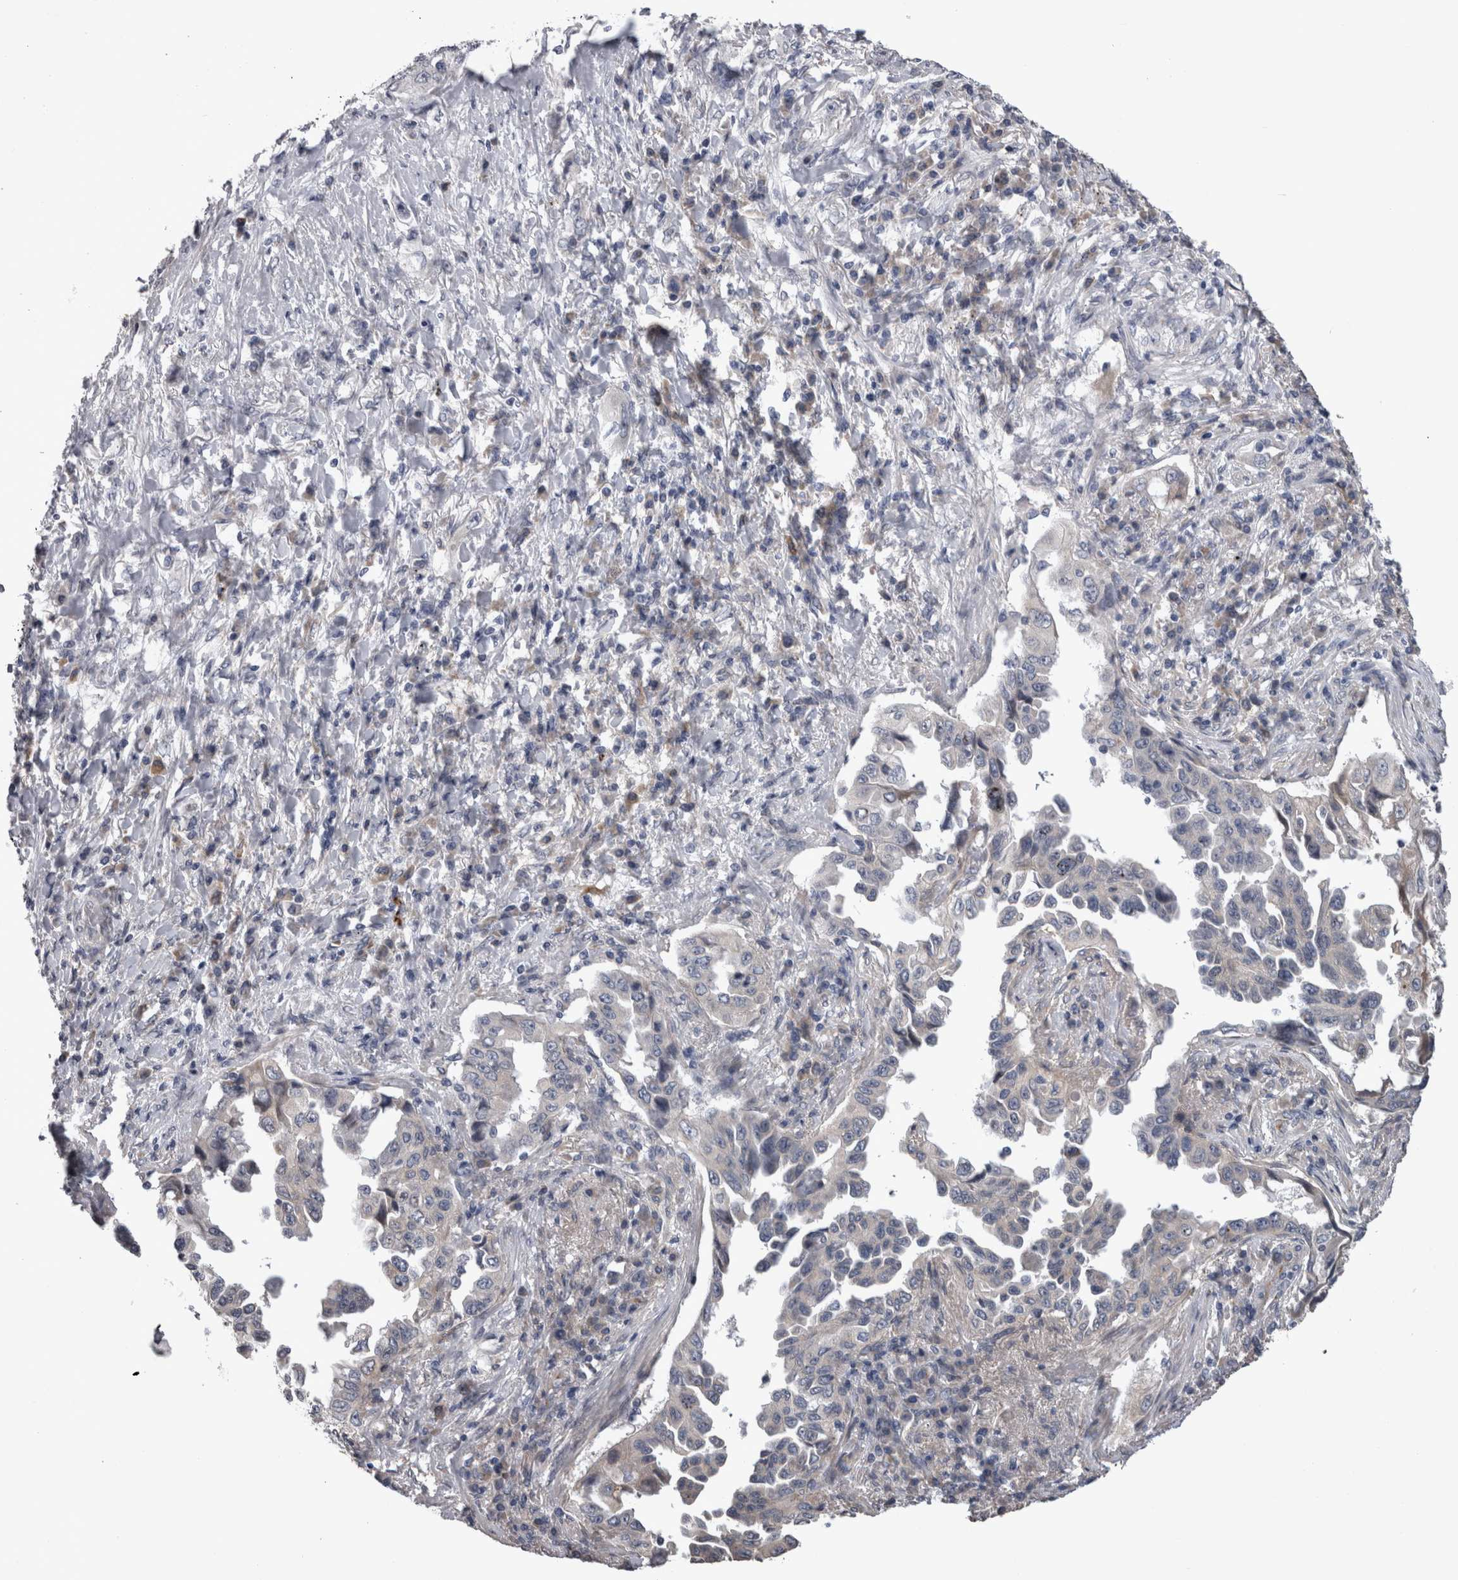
{"staining": {"intensity": "negative", "quantity": "none", "location": "none"}, "tissue": "lung cancer", "cell_type": "Tumor cells", "image_type": "cancer", "snomed": [{"axis": "morphology", "description": "Adenocarcinoma, NOS"}, {"axis": "topography", "description": "Lung"}], "caption": "Immunohistochemistry (IHC) image of neoplastic tissue: lung cancer stained with DAB reveals no significant protein staining in tumor cells. (Brightfield microscopy of DAB (3,3'-diaminobenzidine) immunohistochemistry (IHC) at high magnification).", "gene": "STC1", "patient": {"sex": "female", "age": 51}}